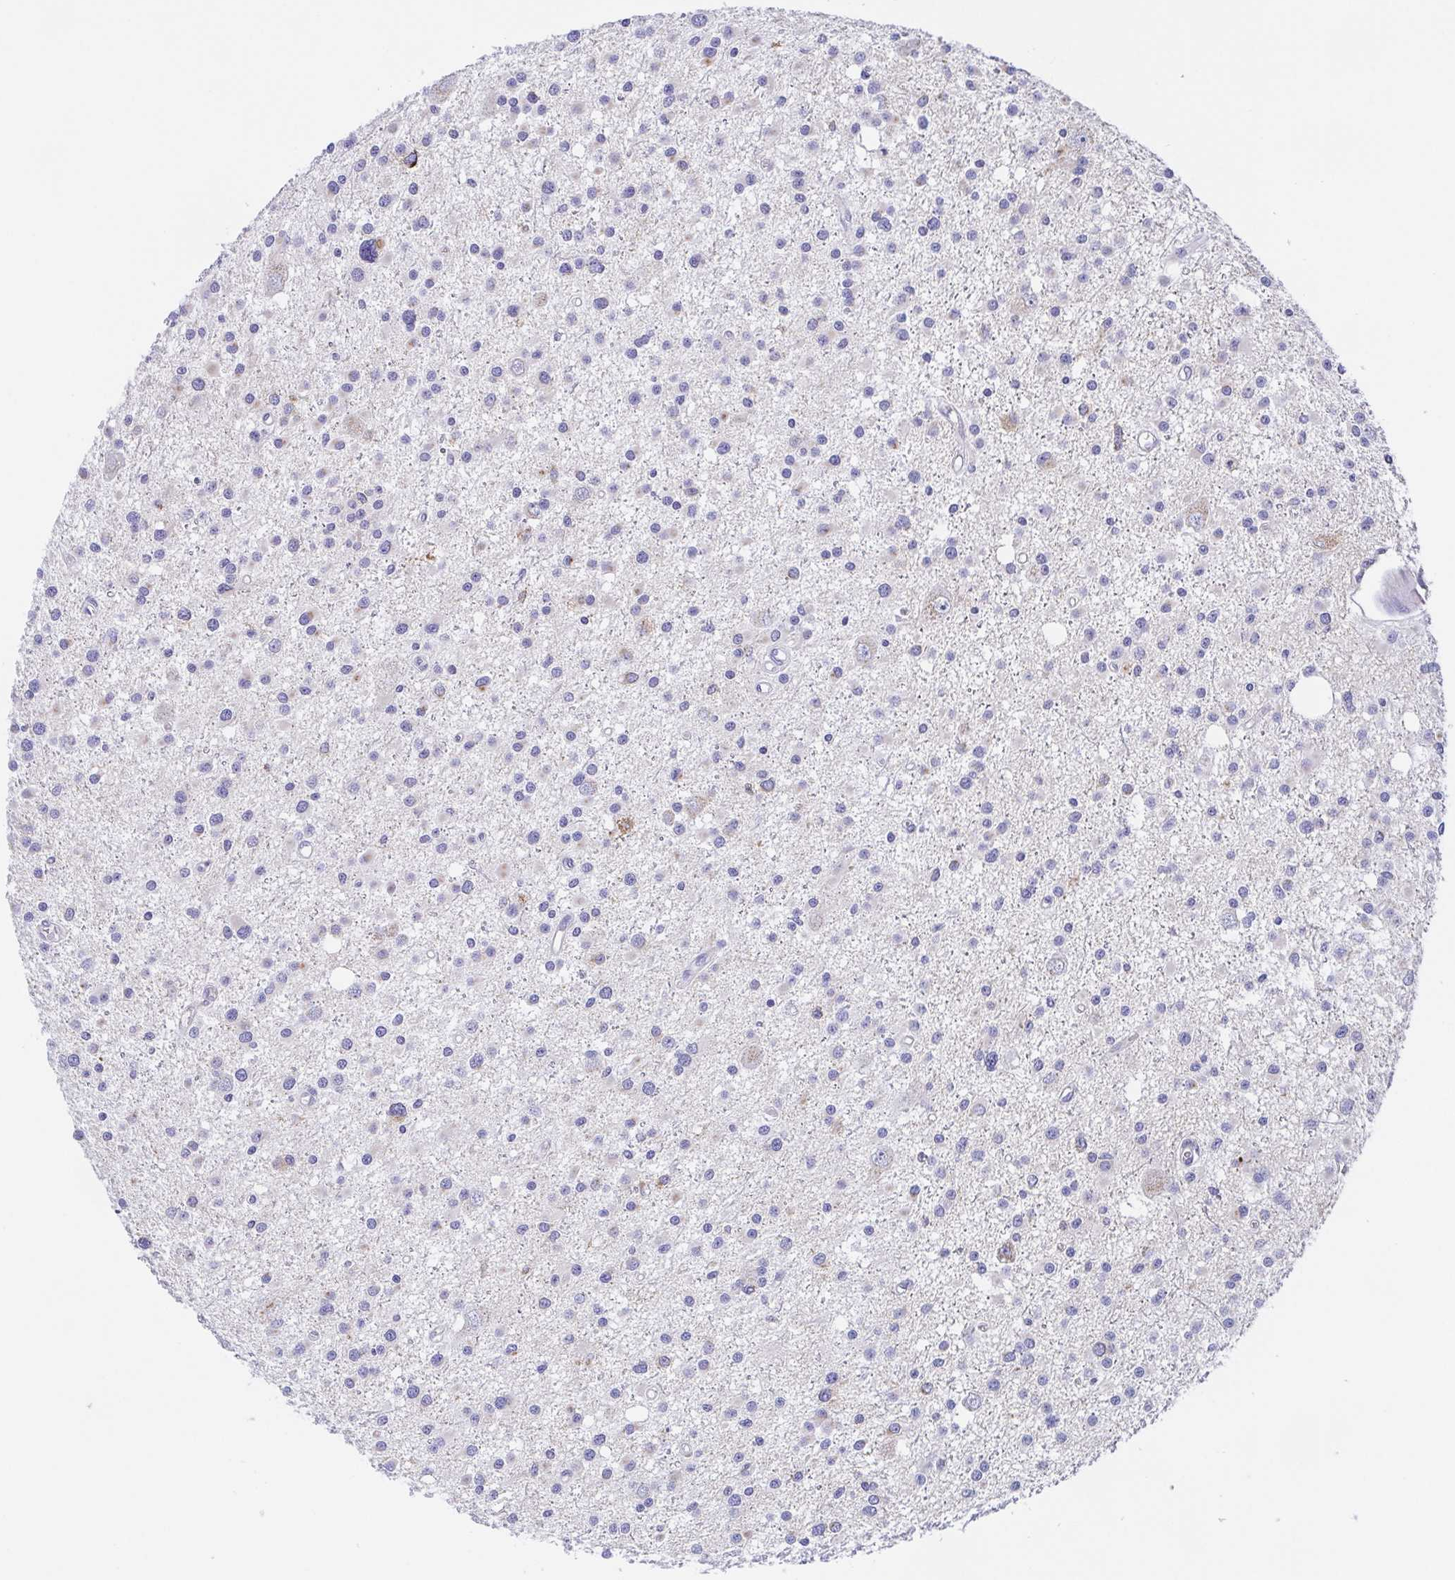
{"staining": {"intensity": "negative", "quantity": "none", "location": "none"}, "tissue": "glioma", "cell_type": "Tumor cells", "image_type": "cancer", "snomed": [{"axis": "morphology", "description": "Glioma, malignant, High grade"}, {"axis": "topography", "description": "Brain"}], "caption": "Human glioma stained for a protein using immunohistochemistry reveals no staining in tumor cells.", "gene": "SCG3", "patient": {"sex": "male", "age": 54}}